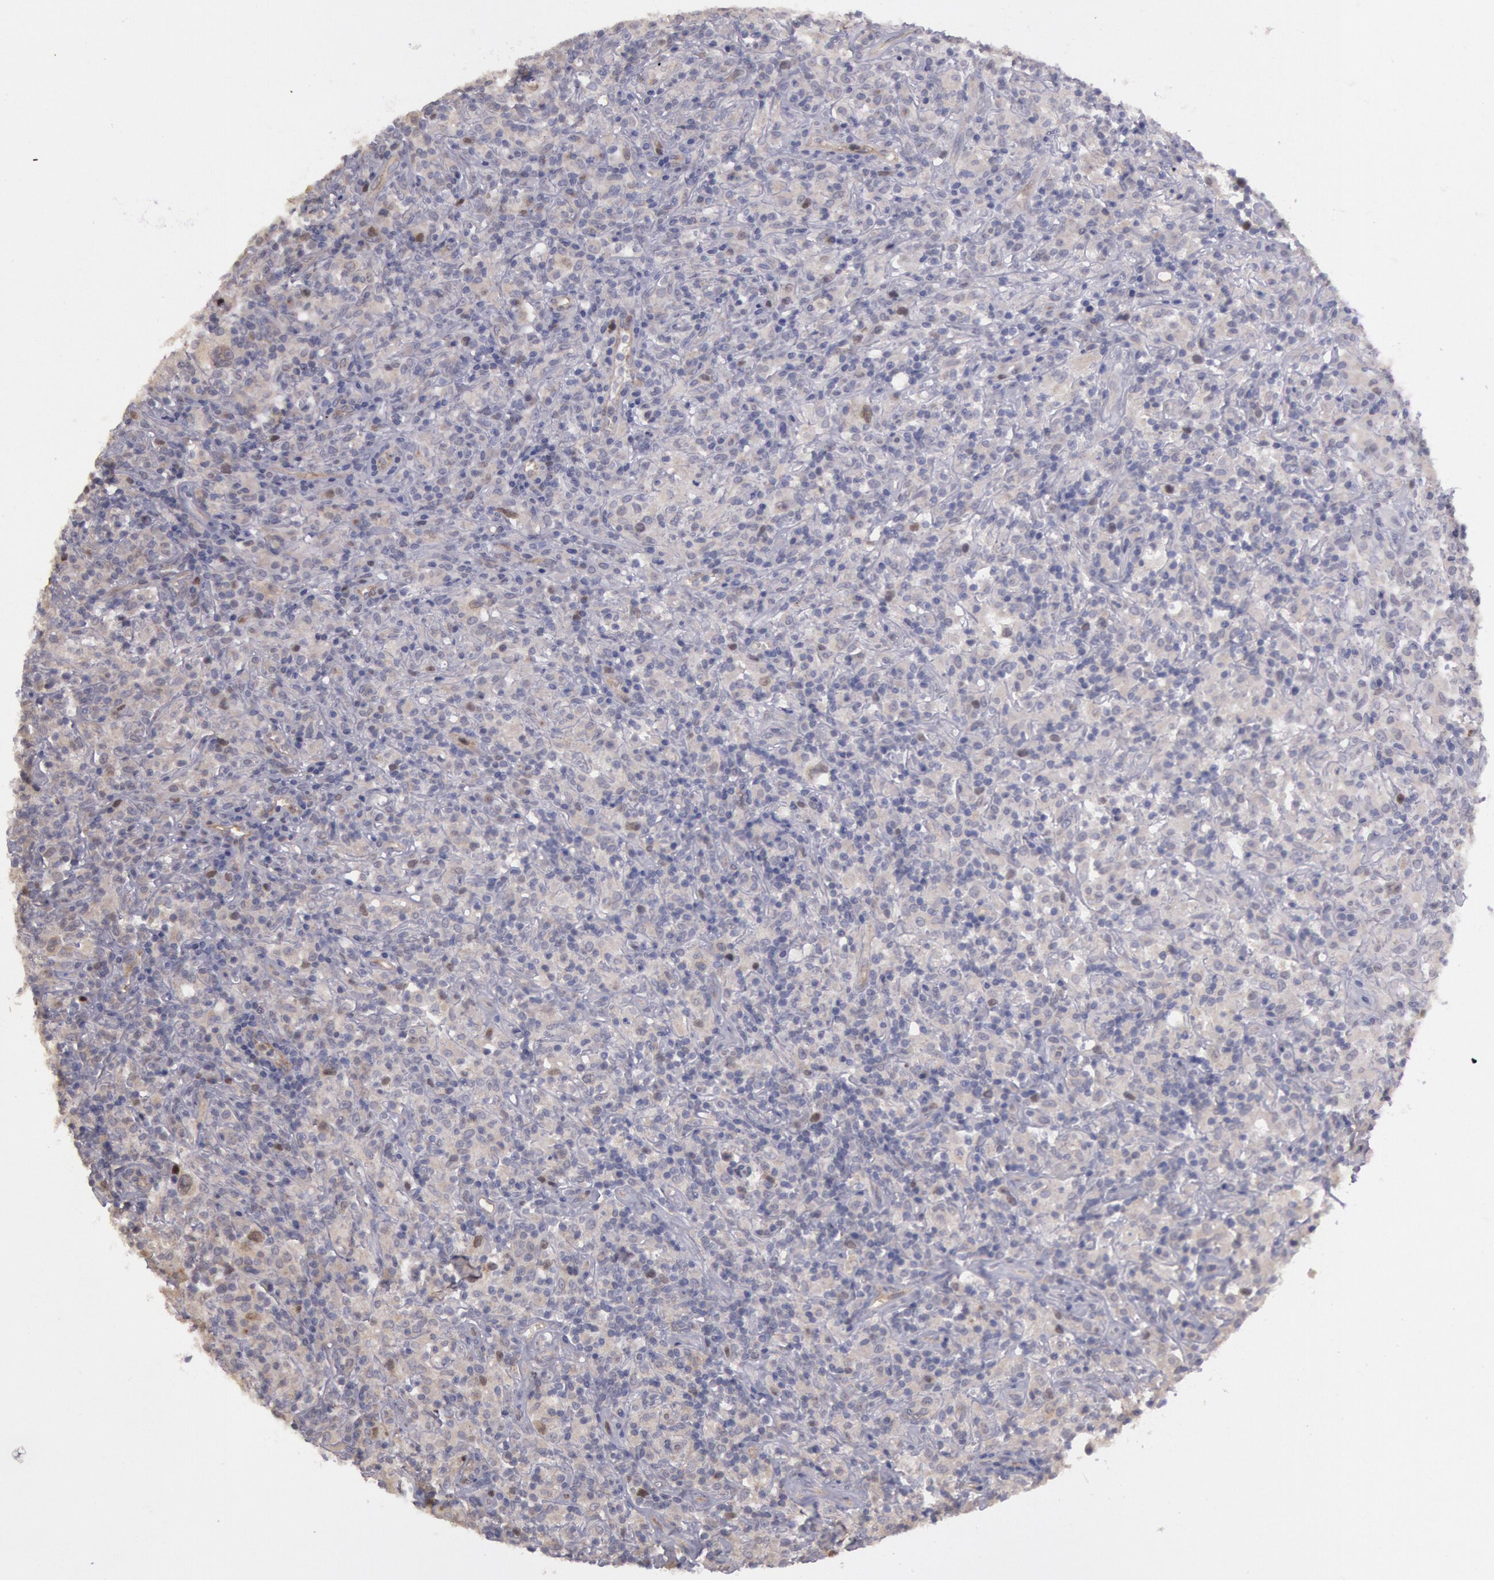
{"staining": {"intensity": "negative", "quantity": "none", "location": "none"}, "tissue": "lymphoma", "cell_type": "Tumor cells", "image_type": "cancer", "snomed": [{"axis": "morphology", "description": "Hodgkin's disease, NOS"}, {"axis": "topography", "description": "Lymph node"}], "caption": "The histopathology image shows no significant expression in tumor cells of lymphoma.", "gene": "AMOTL1", "patient": {"sex": "male", "age": 46}}